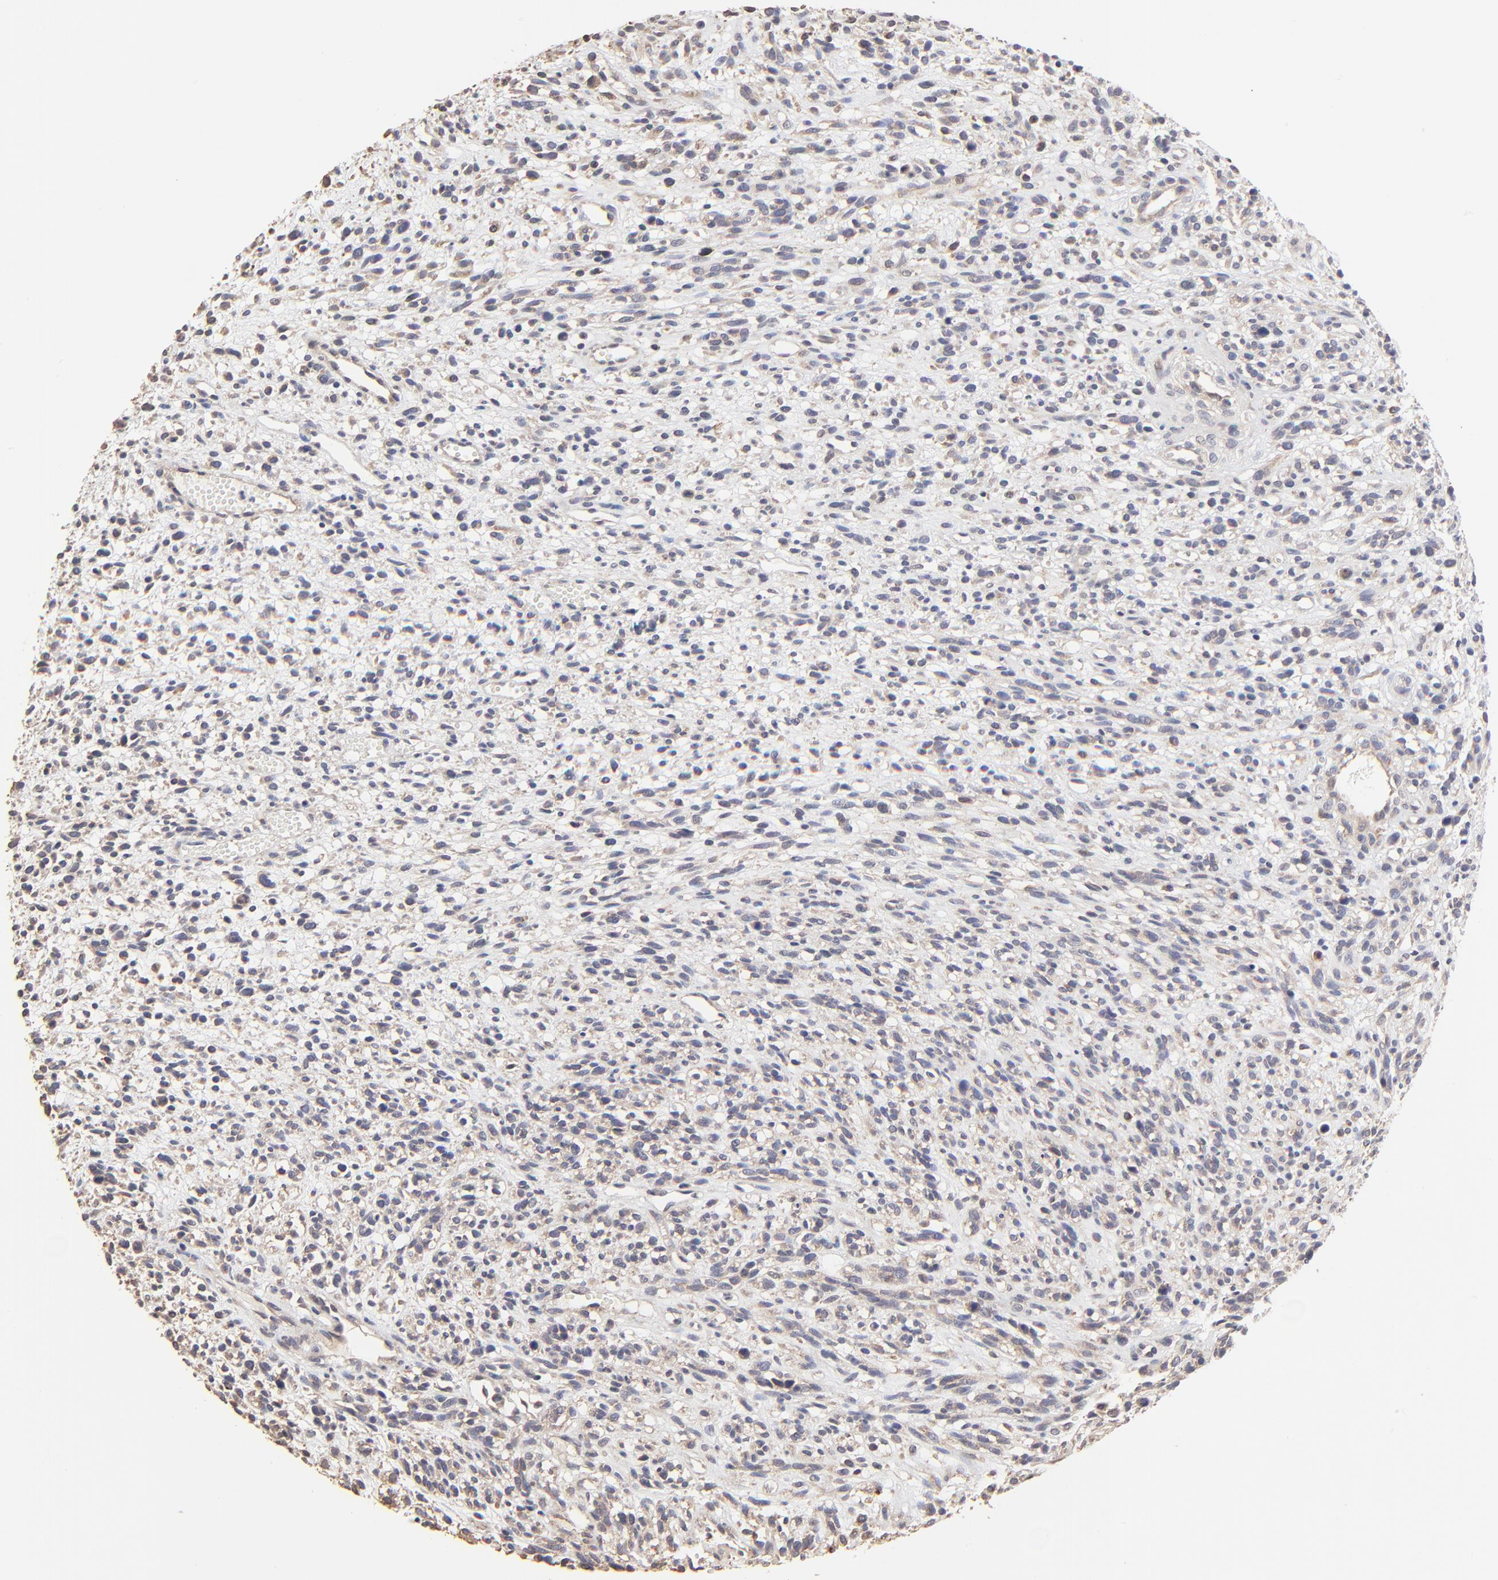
{"staining": {"intensity": "negative", "quantity": "none", "location": "none"}, "tissue": "glioma", "cell_type": "Tumor cells", "image_type": "cancer", "snomed": [{"axis": "morphology", "description": "Glioma, malignant, High grade"}, {"axis": "topography", "description": "Brain"}], "caption": "The immunohistochemistry (IHC) photomicrograph has no significant staining in tumor cells of glioma tissue.", "gene": "ELP2", "patient": {"sex": "male", "age": 66}}